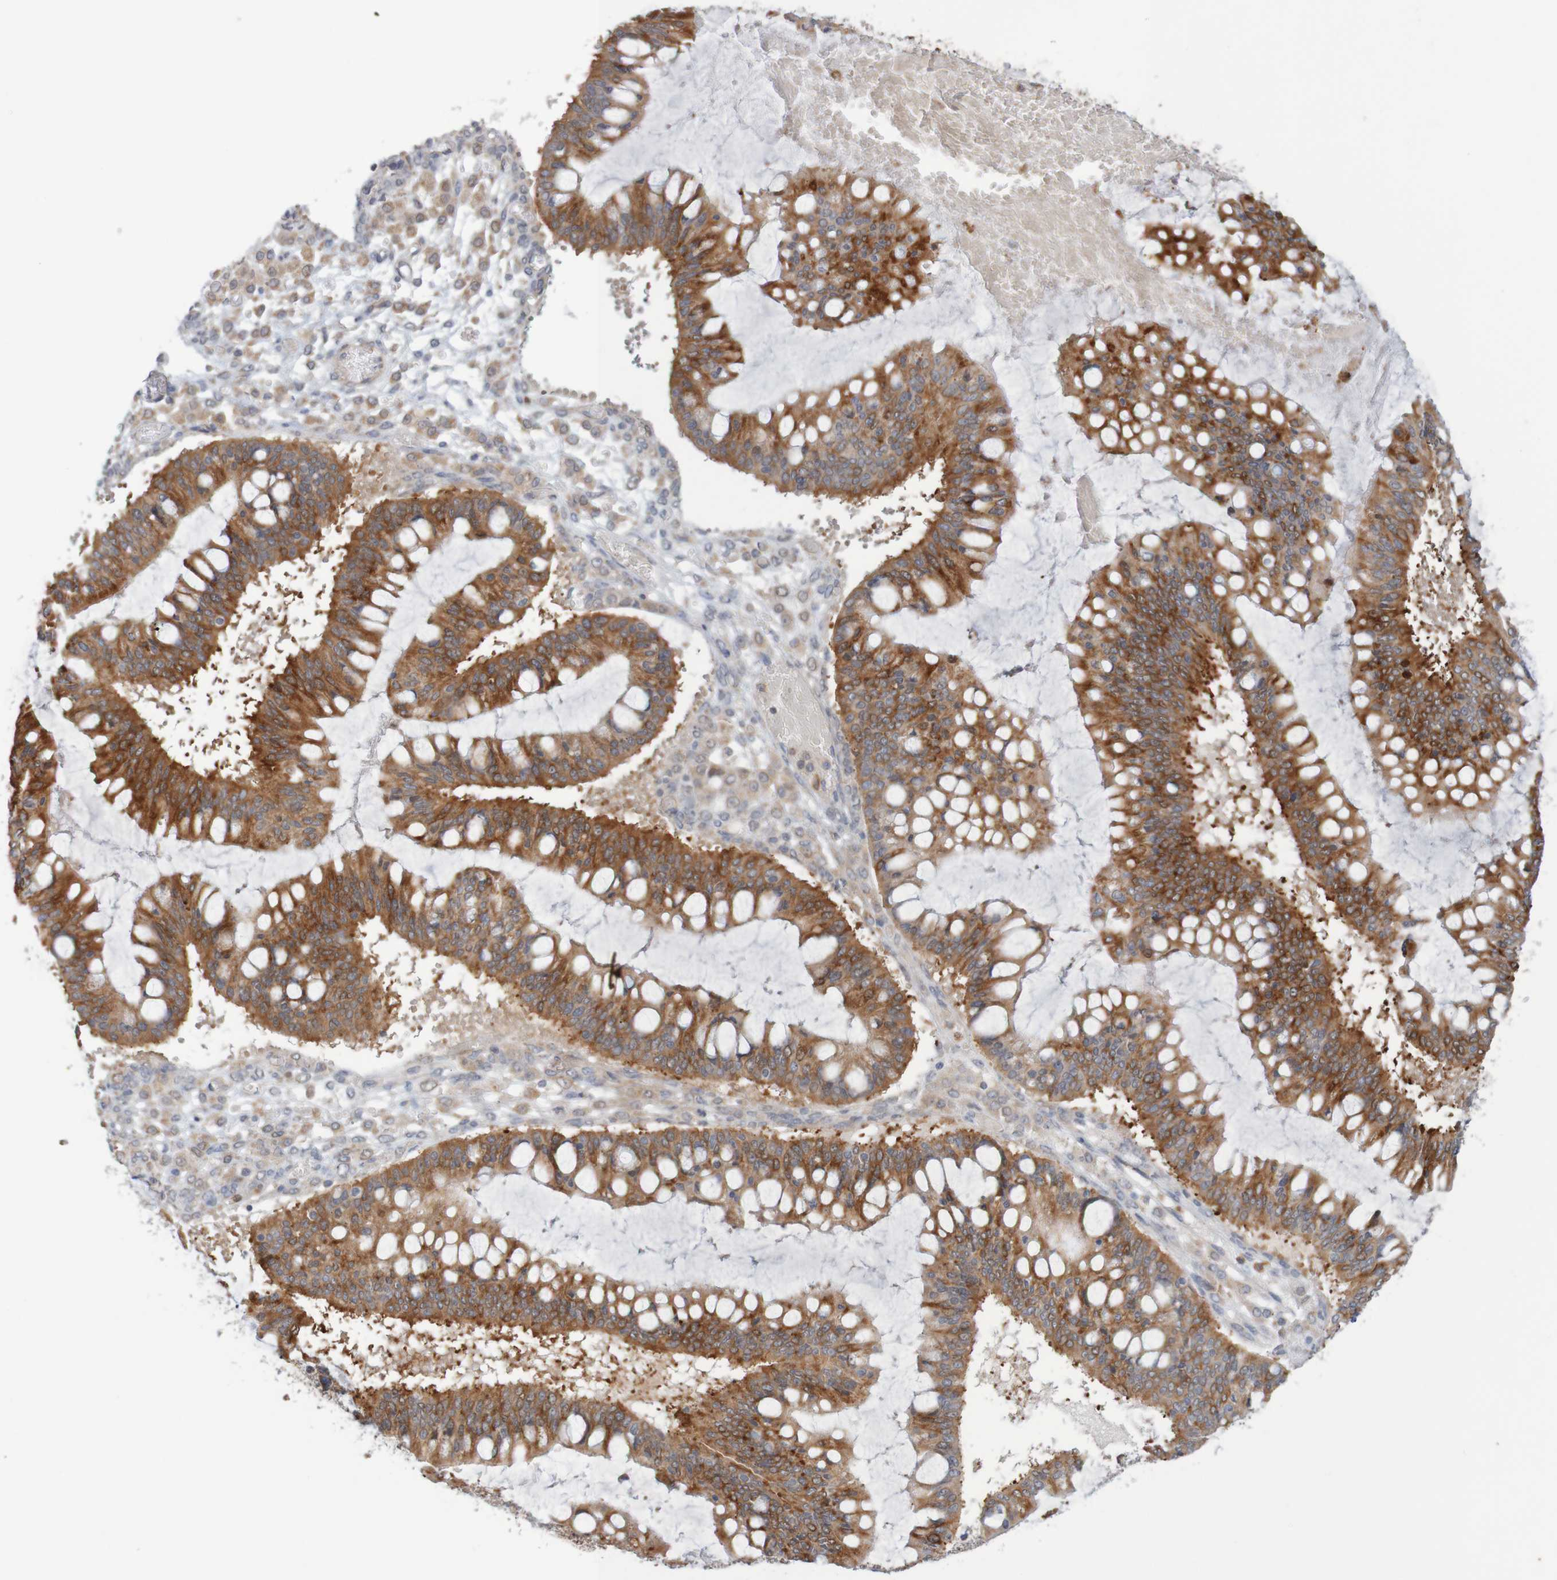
{"staining": {"intensity": "strong", "quantity": ">75%", "location": "cytoplasmic/membranous"}, "tissue": "ovarian cancer", "cell_type": "Tumor cells", "image_type": "cancer", "snomed": [{"axis": "morphology", "description": "Cystadenocarcinoma, mucinous, NOS"}, {"axis": "topography", "description": "Ovary"}], "caption": "This is a histology image of immunohistochemistry staining of ovarian cancer, which shows strong expression in the cytoplasmic/membranous of tumor cells.", "gene": "NAV2", "patient": {"sex": "female", "age": 73}}